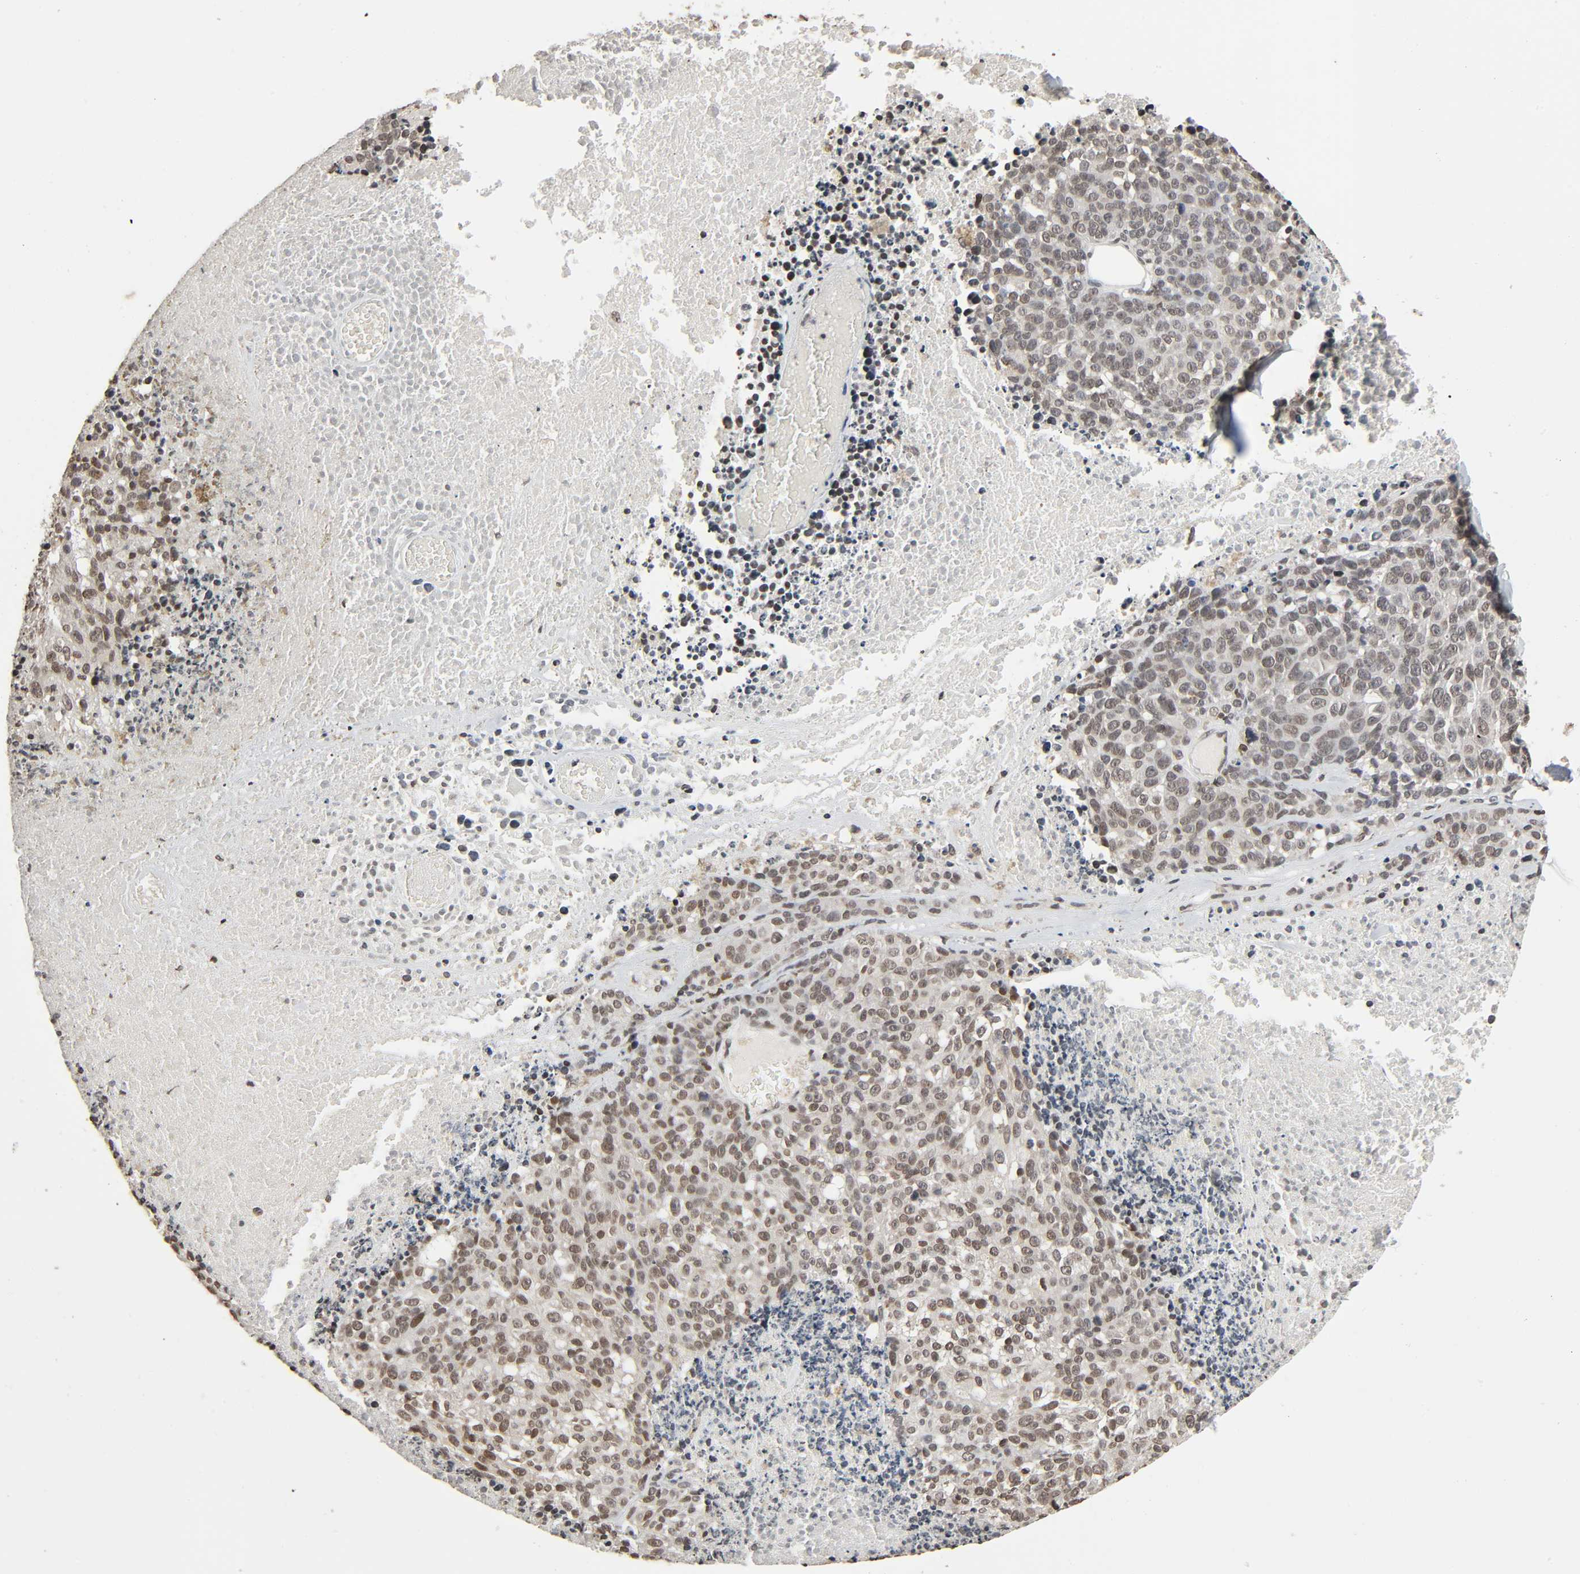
{"staining": {"intensity": "weak", "quantity": ">75%", "location": "nuclear"}, "tissue": "melanoma", "cell_type": "Tumor cells", "image_type": "cancer", "snomed": [{"axis": "morphology", "description": "Malignant melanoma, Metastatic site"}, {"axis": "topography", "description": "Cerebral cortex"}], "caption": "Melanoma stained with immunohistochemistry exhibits weak nuclear expression in about >75% of tumor cells.", "gene": "STK4", "patient": {"sex": "female", "age": 52}}